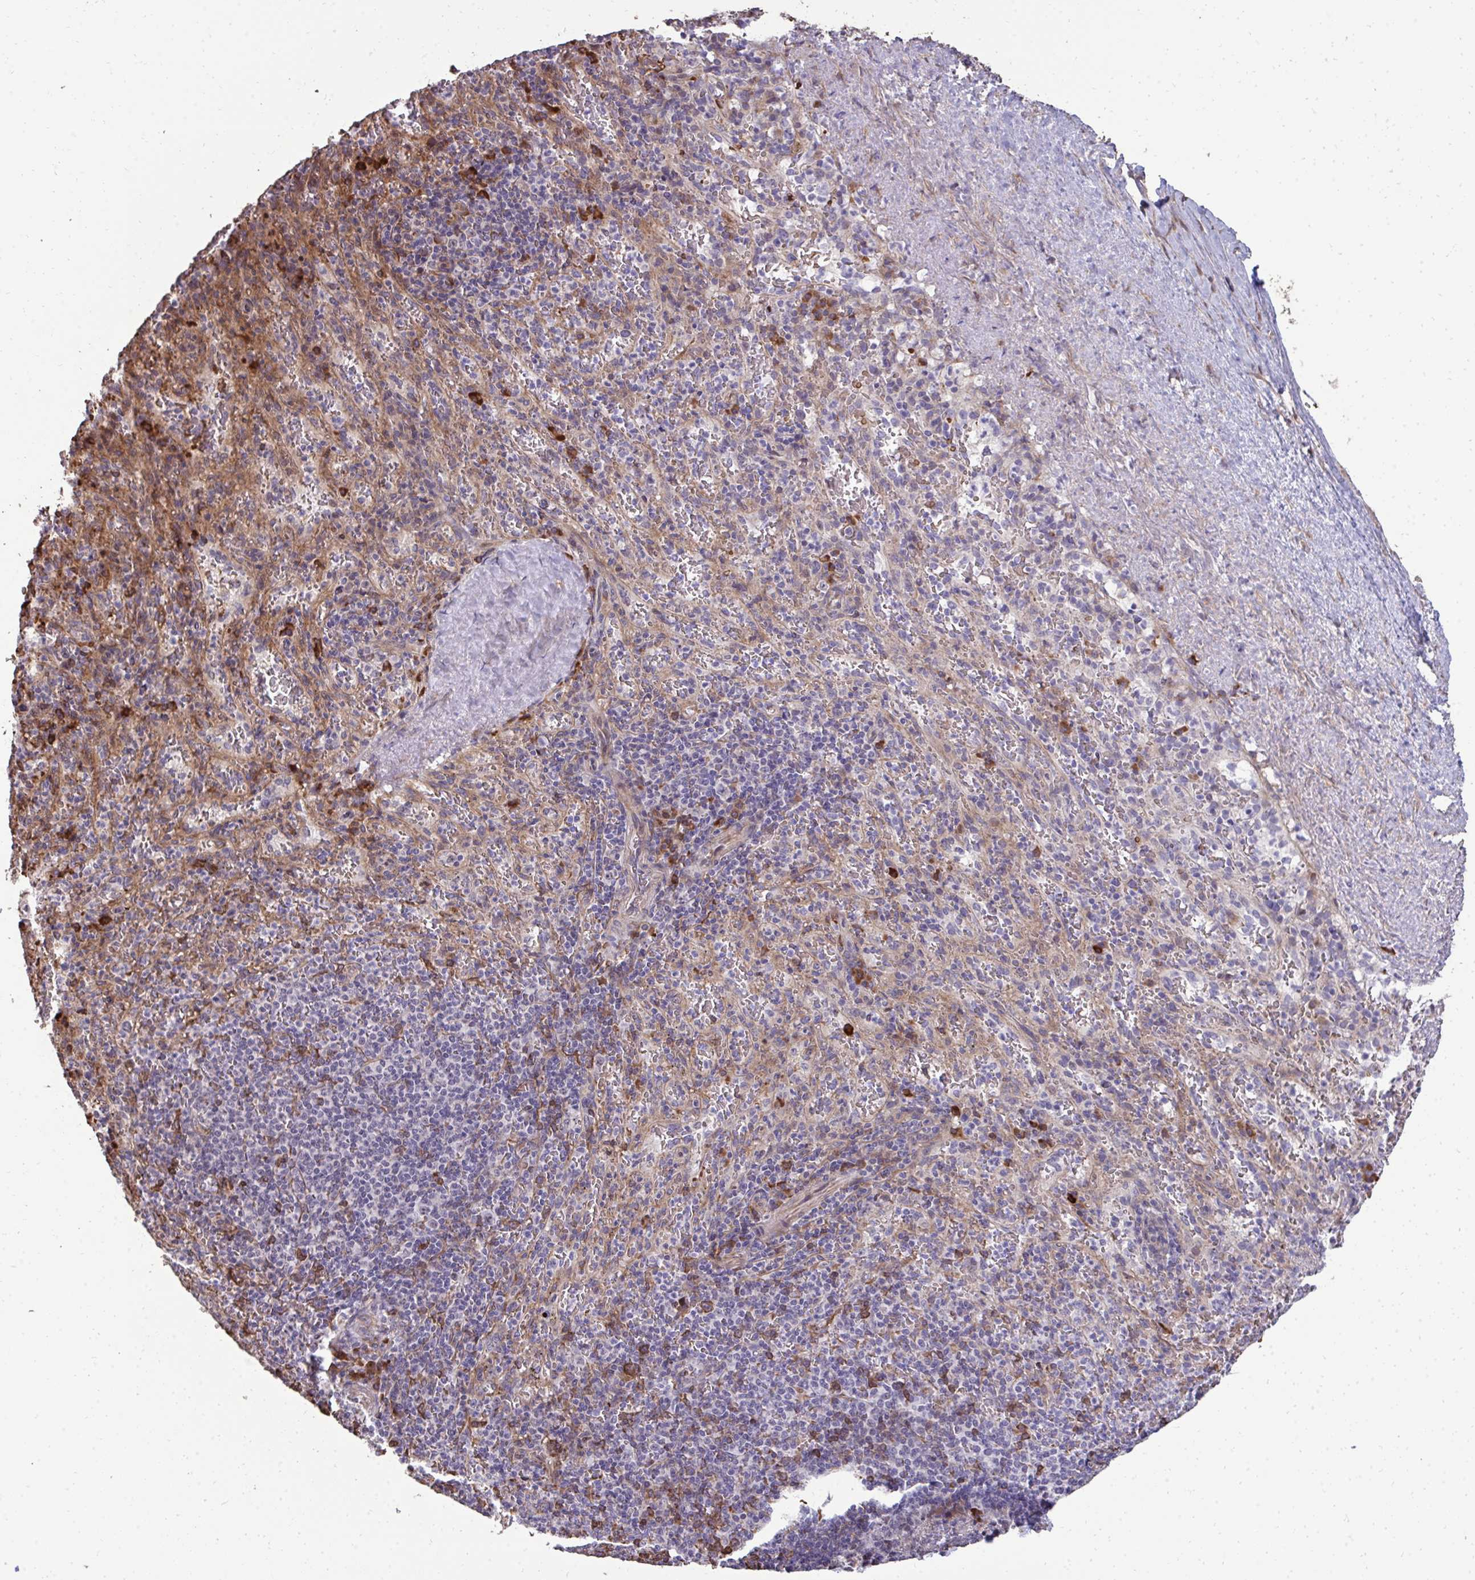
{"staining": {"intensity": "moderate", "quantity": "<25%", "location": "cytoplasmic/membranous"}, "tissue": "spleen", "cell_type": "Cells in red pulp", "image_type": "normal", "snomed": [{"axis": "morphology", "description": "Normal tissue, NOS"}, {"axis": "topography", "description": "Spleen"}], "caption": "A low amount of moderate cytoplasmic/membranous positivity is identified in about <25% of cells in red pulp in benign spleen.", "gene": "FIBCD1", "patient": {"sex": "male", "age": 57}}